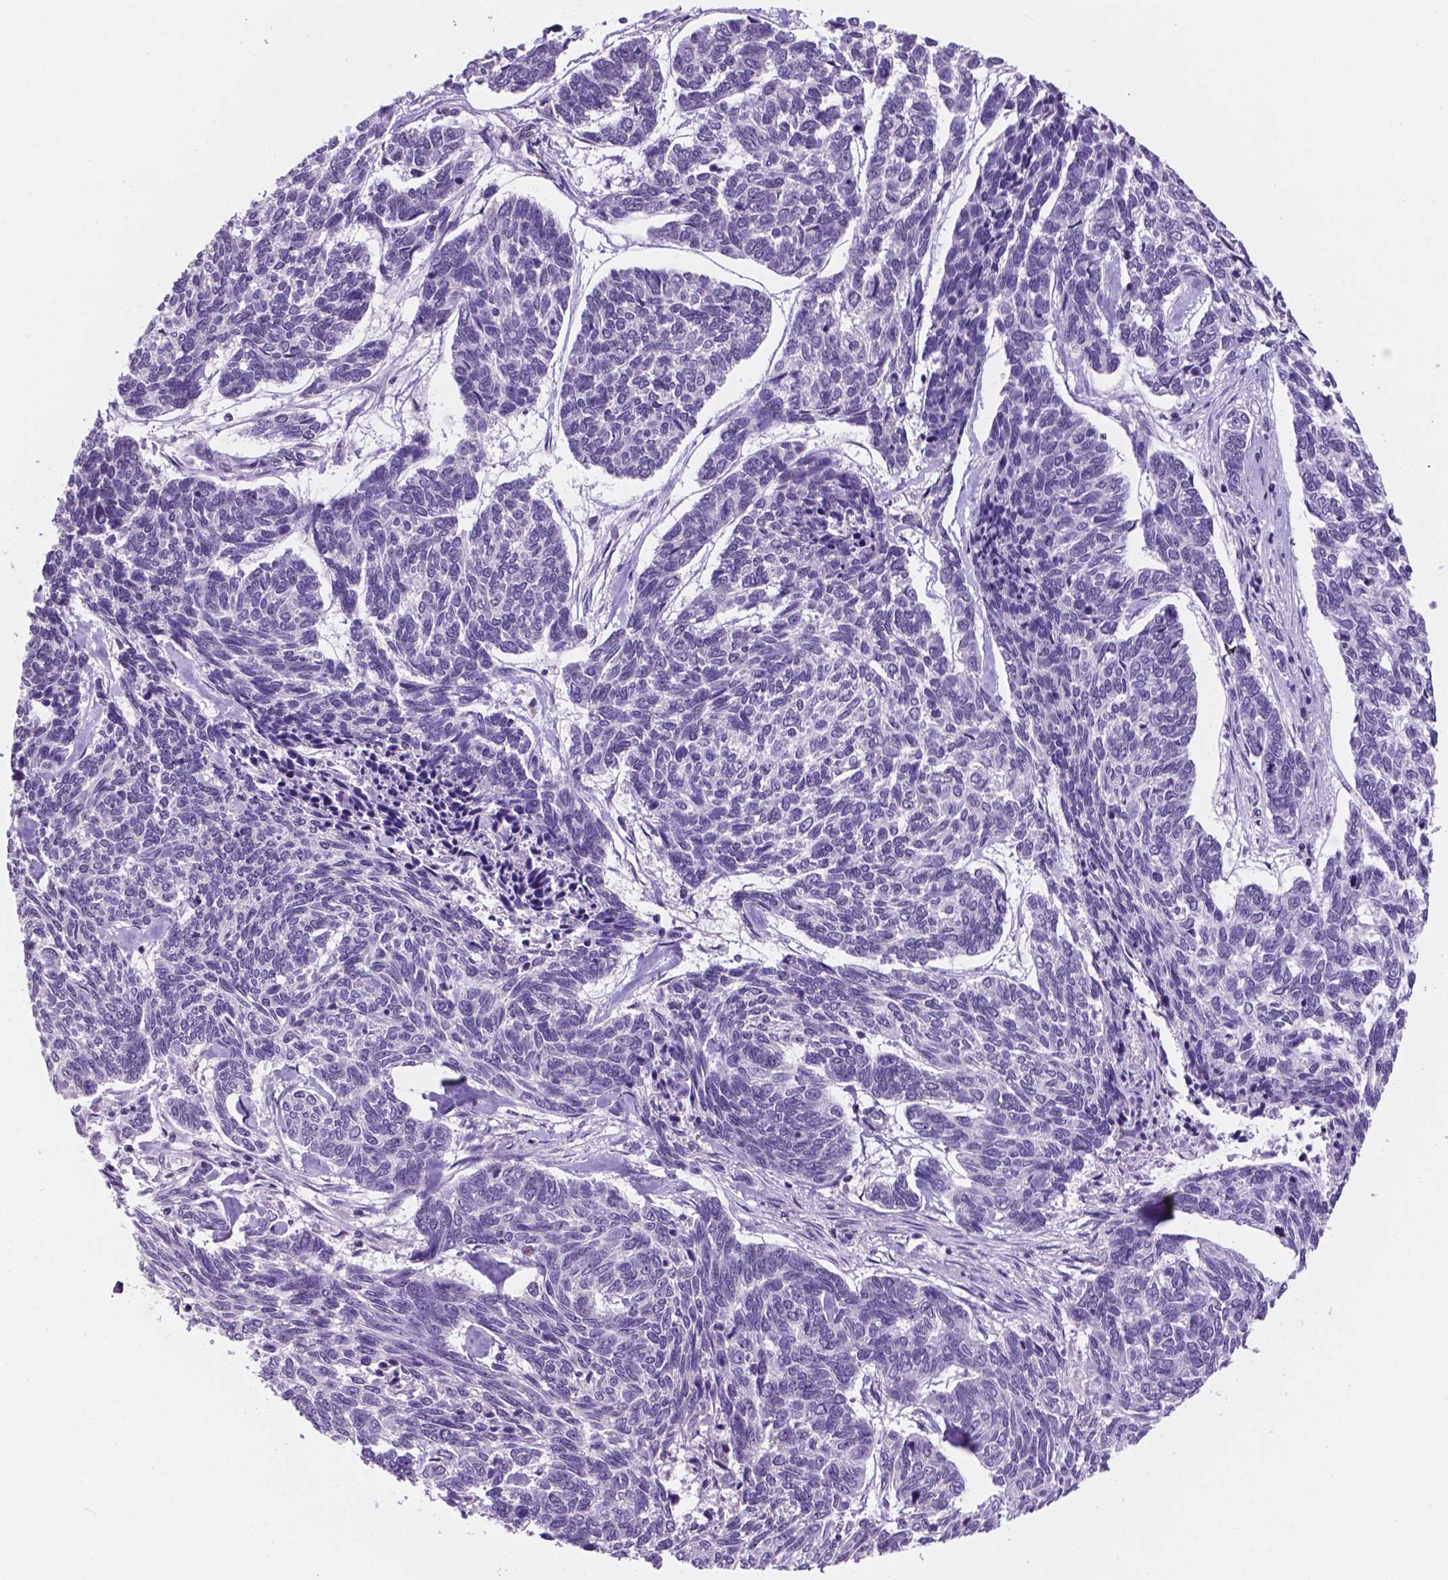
{"staining": {"intensity": "negative", "quantity": "none", "location": "none"}, "tissue": "skin cancer", "cell_type": "Tumor cells", "image_type": "cancer", "snomed": [{"axis": "morphology", "description": "Basal cell carcinoma"}, {"axis": "topography", "description": "Skin"}], "caption": "The IHC image has no significant staining in tumor cells of skin cancer (basal cell carcinoma) tissue.", "gene": "NCOR1", "patient": {"sex": "female", "age": 65}}